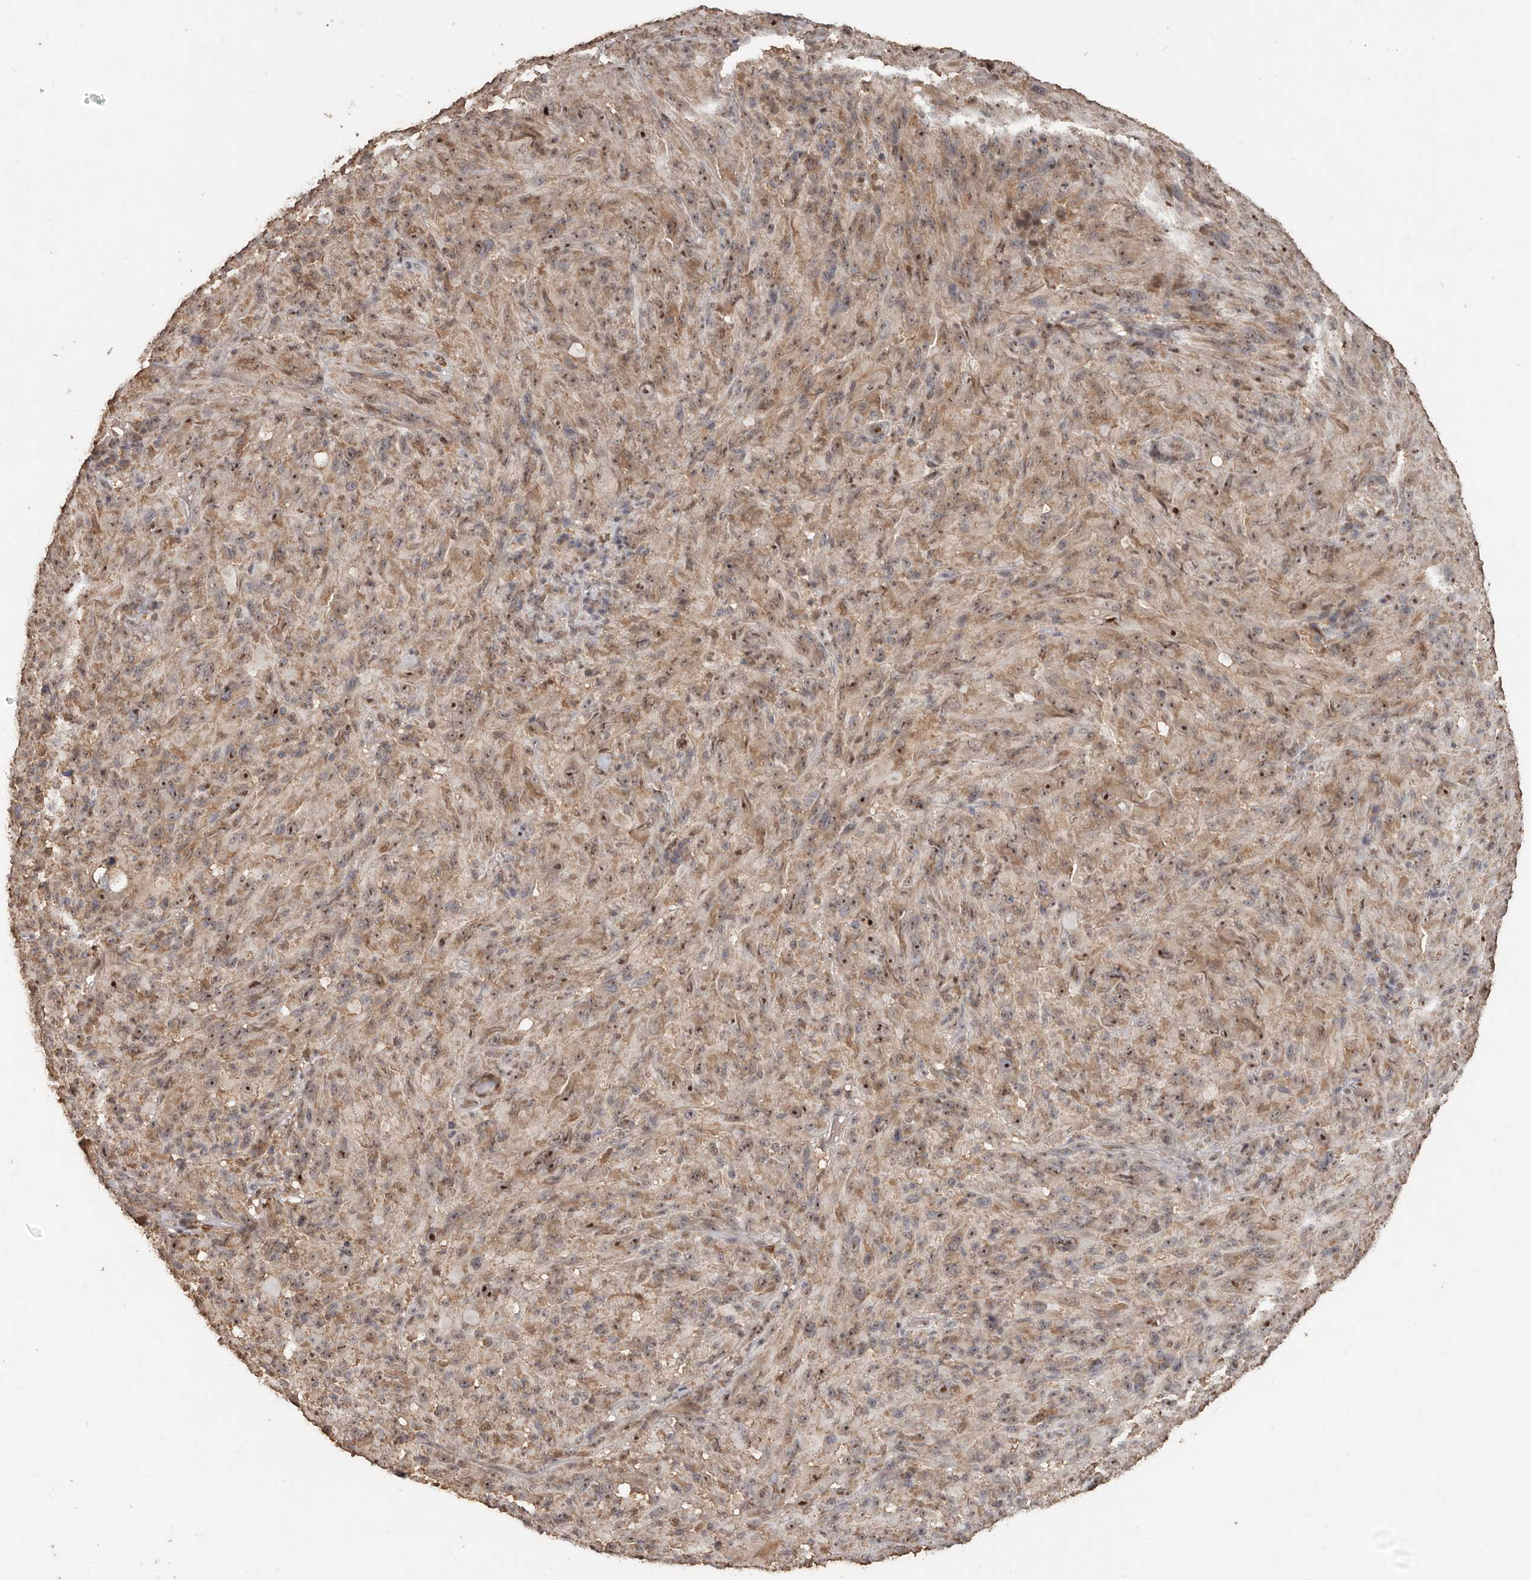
{"staining": {"intensity": "weak", "quantity": ">75%", "location": "cytoplasmic/membranous,nuclear"}, "tissue": "melanoma", "cell_type": "Tumor cells", "image_type": "cancer", "snomed": [{"axis": "morphology", "description": "Malignant melanoma, NOS"}, {"axis": "topography", "description": "Skin of head"}], "caption": "A micrograph of human malignant melanoma stained for a protein shows weak cytoplasmic/membranous and nuclear brown staining in tumor cells. The staining was performed using DAB, with brown indicating positive protein expression. Nuclei are stained blue with hematoxylin.", "gene": "GRAMD2A", "patient": {"sex": "male", "age": 96}}